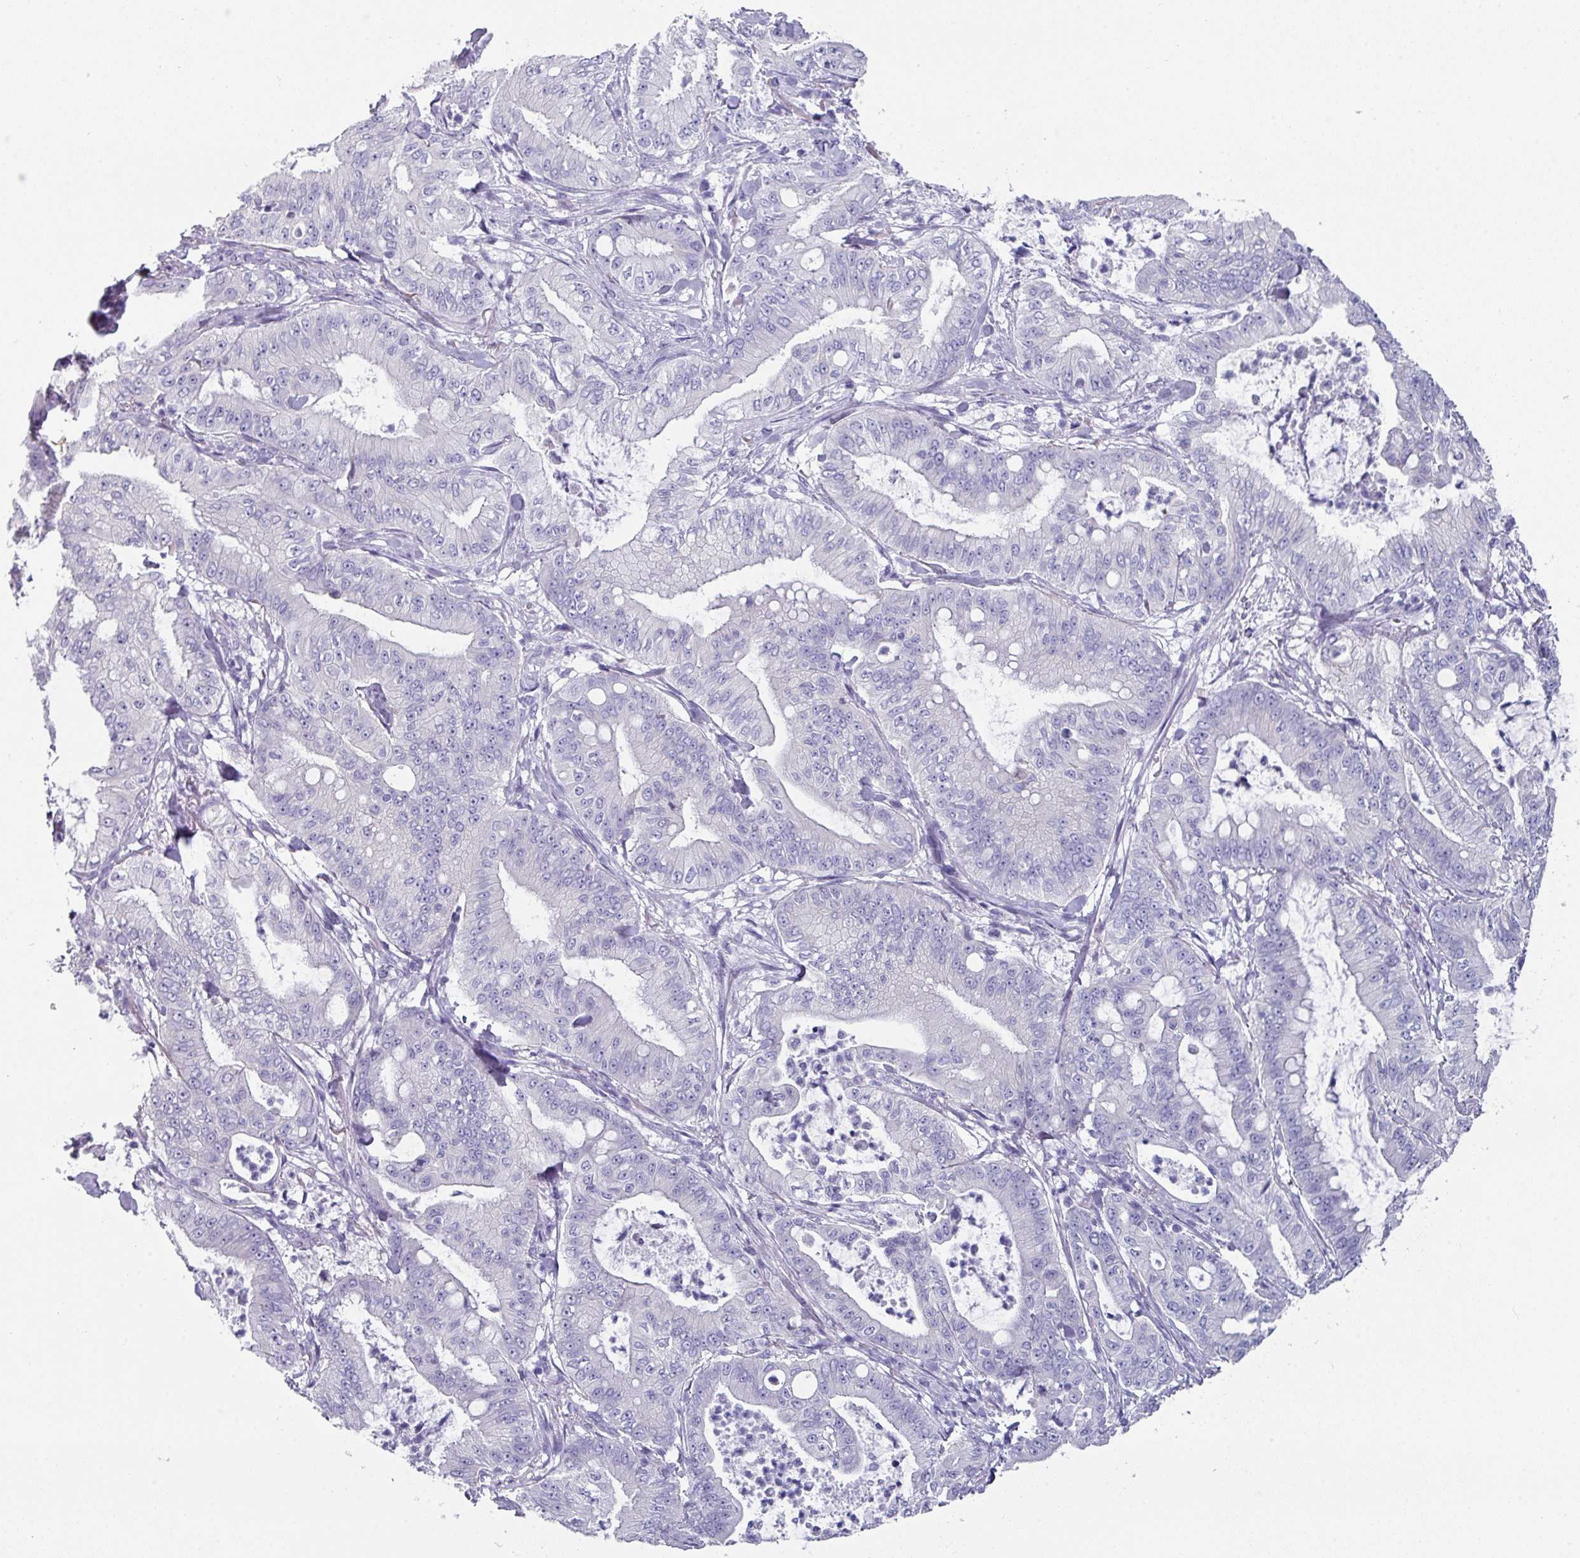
{"staining": {"intensity": "negative", "quantity": "none", "location": "none"}, "tissue": "pancreatic cancer", "cell_type": "Tumor cells", "image_type": "cancer", "snomed": [{"axis": "morphology", "description": "Adenocarcinoma, NOS"}, {"axis": "topography", "description": "Pancreas"}], "caption": "Tumor cells are negative for brown protein staining in adenocarcinoma (pancreatic). The staining was performed using DAB (3,3'-diaminobenzidine) to visualize the protein expression in brown, while the nuclei were stained in blue with hematoxylin (Magnification: 20x).", "gene": "PEX10", "patient": {"sex": "male", "age": 71}}